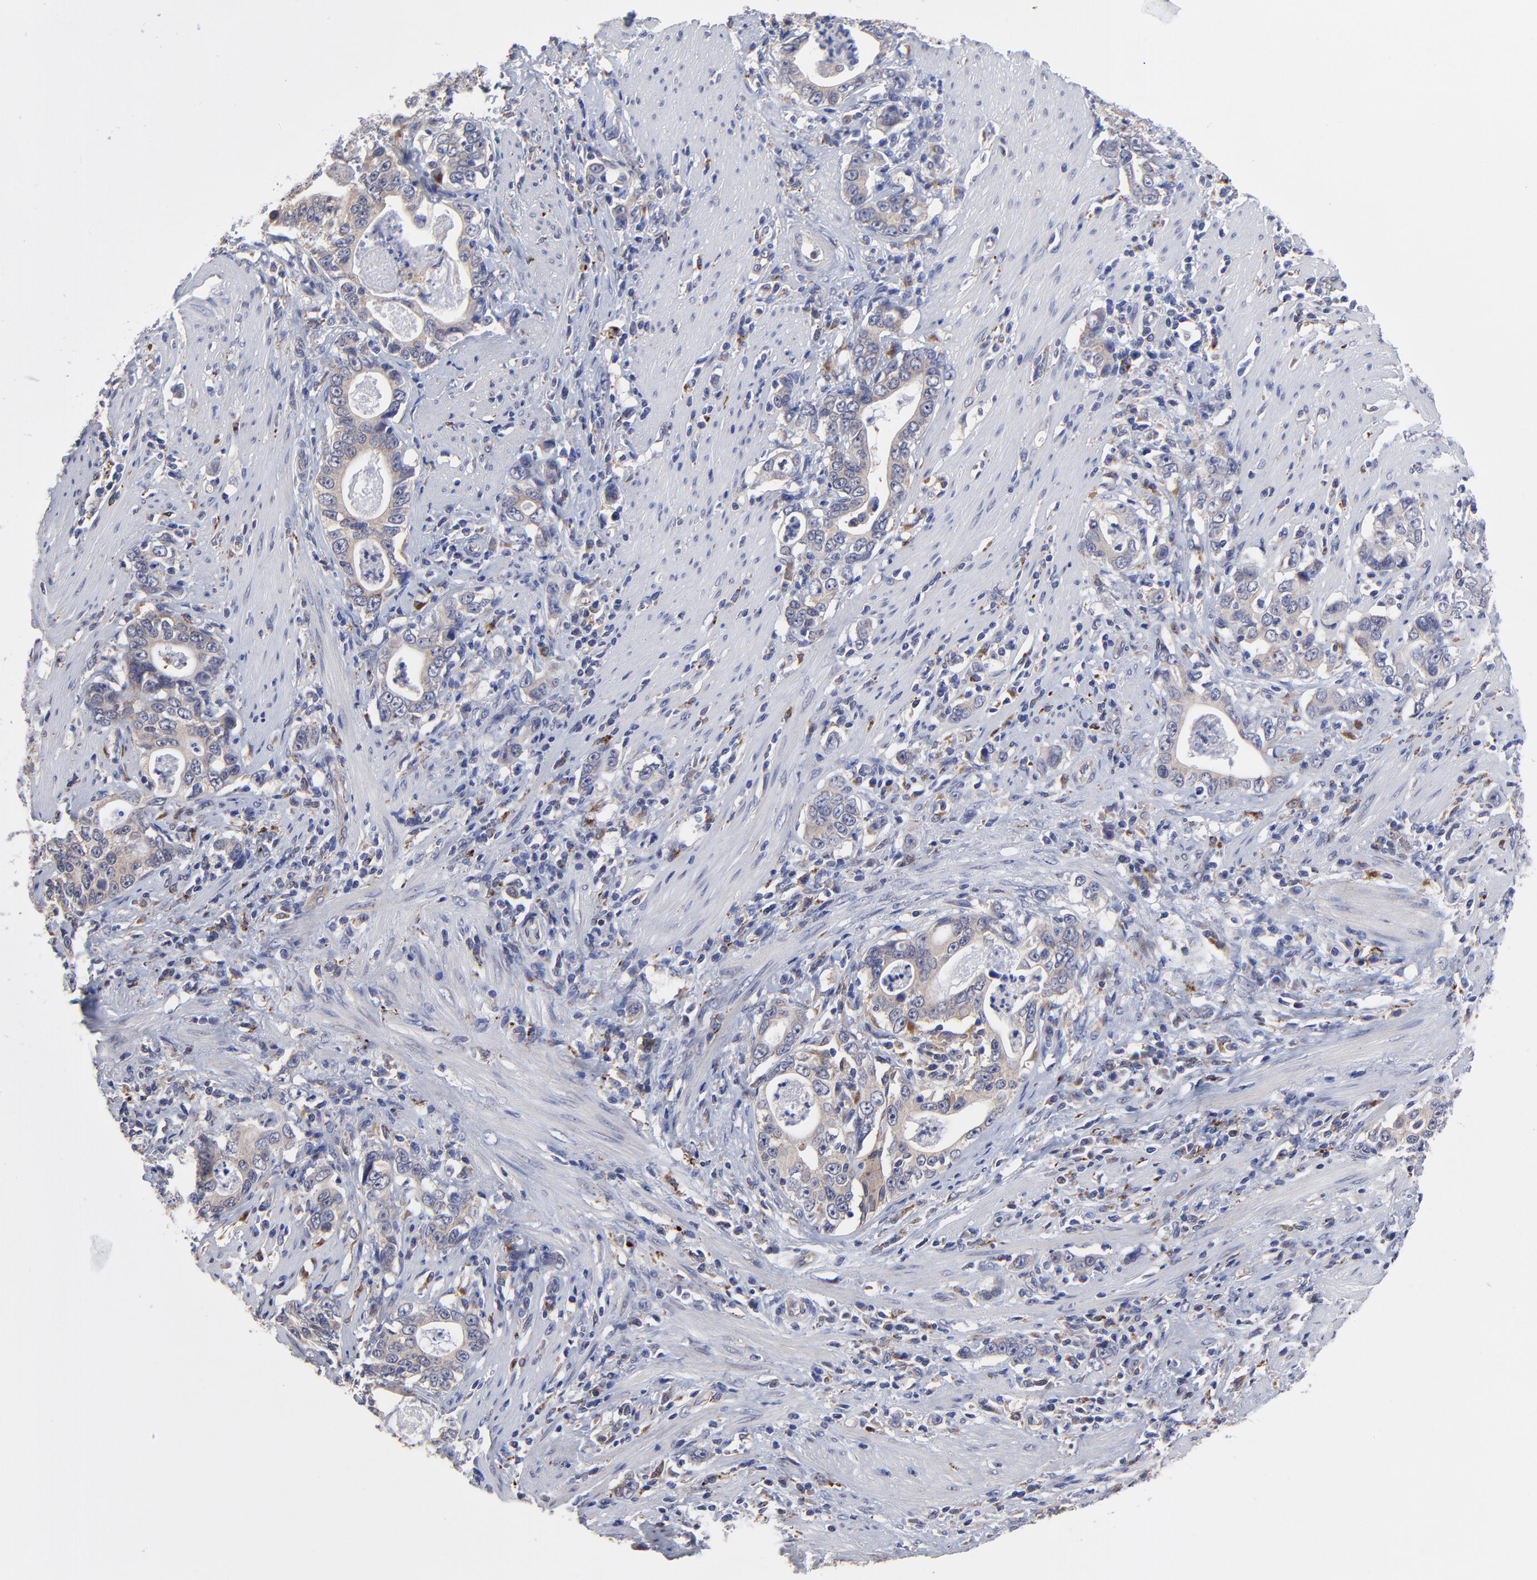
{"staining": {"intensity": "weak", "quantity": "<25%", "location": "cytoplasmic/membranous"}, "tissue": "stomach cancer", "cell_type": "Tumor cells", "image_type": "cancer", "snomed": [{"axis": "morphology", "description": "Adenocarcinoma, NOS"}, {"axis": "topography", "description": "Stomach, lower"}], "caption": "Immunohistochemical staining of adenocarcinoma (stomach) displays no significant positivity in tumor cells.", "gene": "PDE4B", "patient": {"sex": "female", "age": 72}}